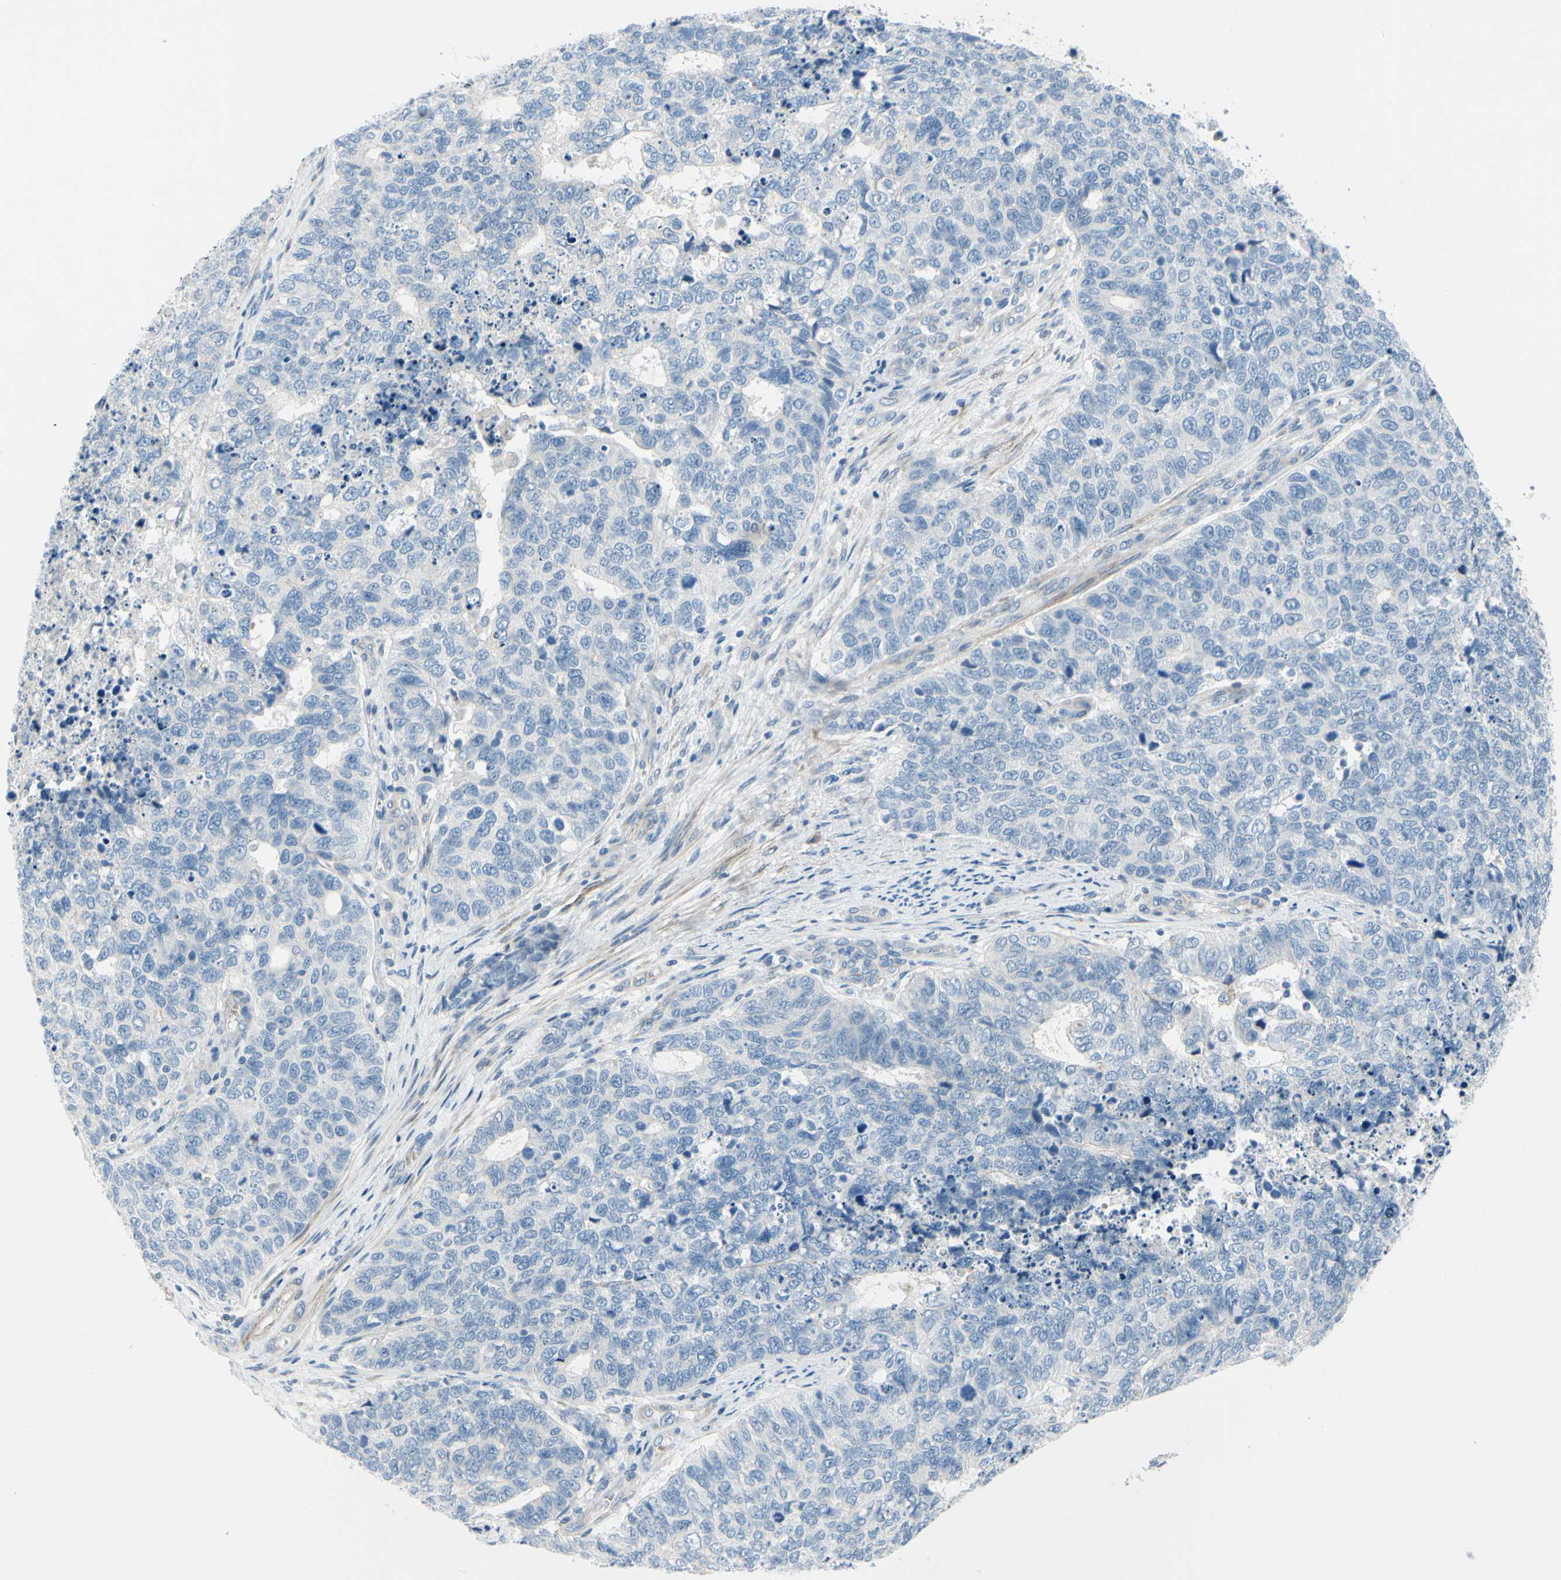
{"staining": {"intensity": "negative", "quantity": "none", "location": "none"}, "tissue": "cervical cancer", "cell_type": "Tumor cells", "image_type": "cancer", "snomed": [{"axis": "morphology", "description": "Squamous cell carcinoma, NOS"}, {"axis": "topography", "description": "Cervix"}], "caption": "Immunohistochemistry micrograph of neoplastic tissue: cervical cancer stained with DAB reveals no significant protein expression in tumor cells.", "gene": "FCER2", "patient": {"sex": "female", "age": 63}}